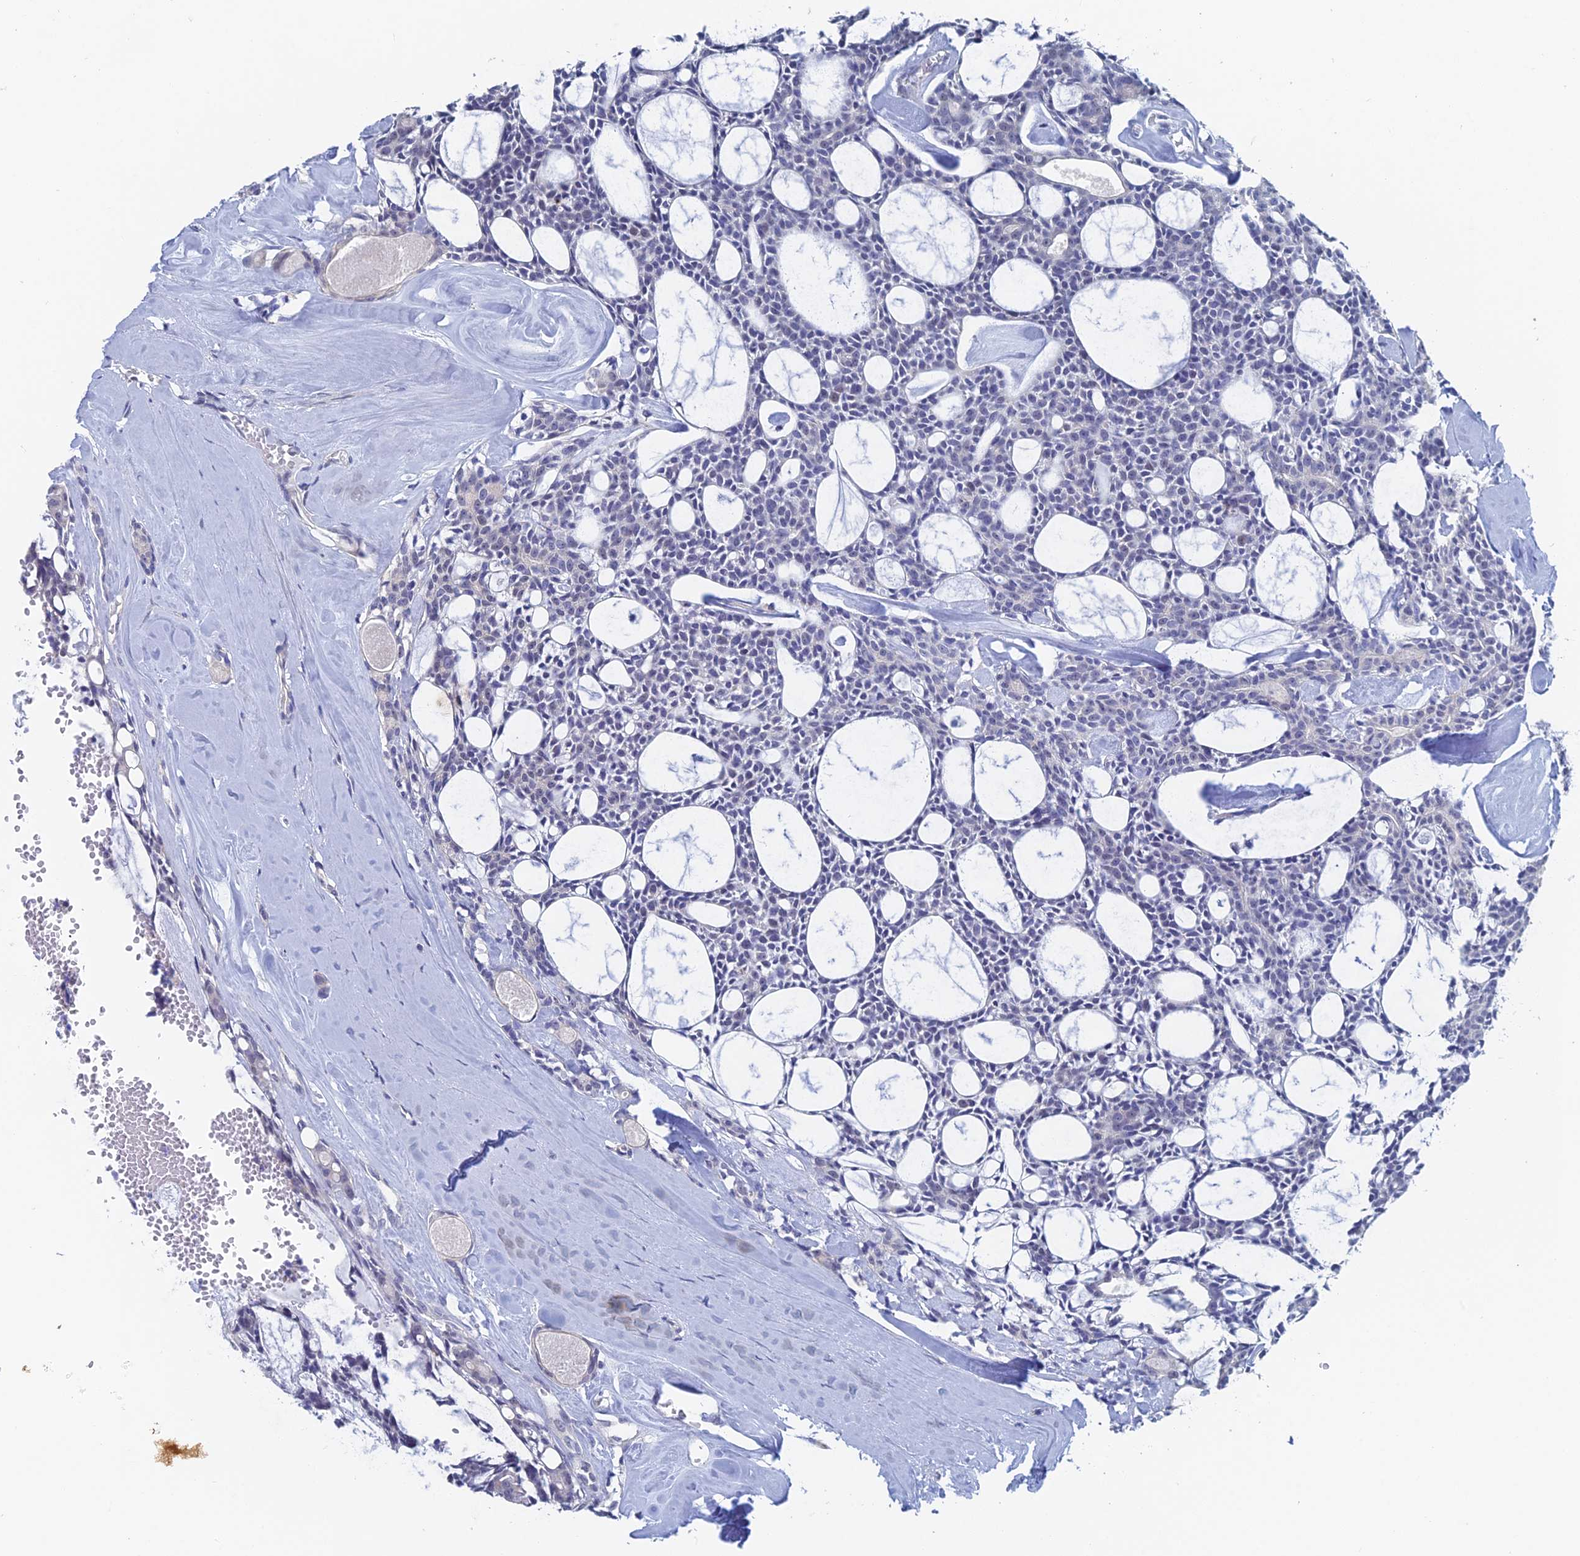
{"staining": {"intensity": "negative", "quantity": "none", "location": "none"}, "tissue": "head and neck cancer", "cell_type": "Tumor cells", "image_type": "cancer", "snomed": [{"axis": "morphology", "description": "Adenocarcinoma, NOS"}, {"axis": "topography", "description": "Salivary gland"}, {"axis": "topography", "description": "Head-Neck"}], "caption": "This photomicrograph is of adenocarcinoma (head and neck) stained with IHC to label a protein in brown with the nuclei are counter-stained blue. There is no positivity in tumor cells.", "gene": "GMNC", "patient": {"sex": "male", "age": 55}}